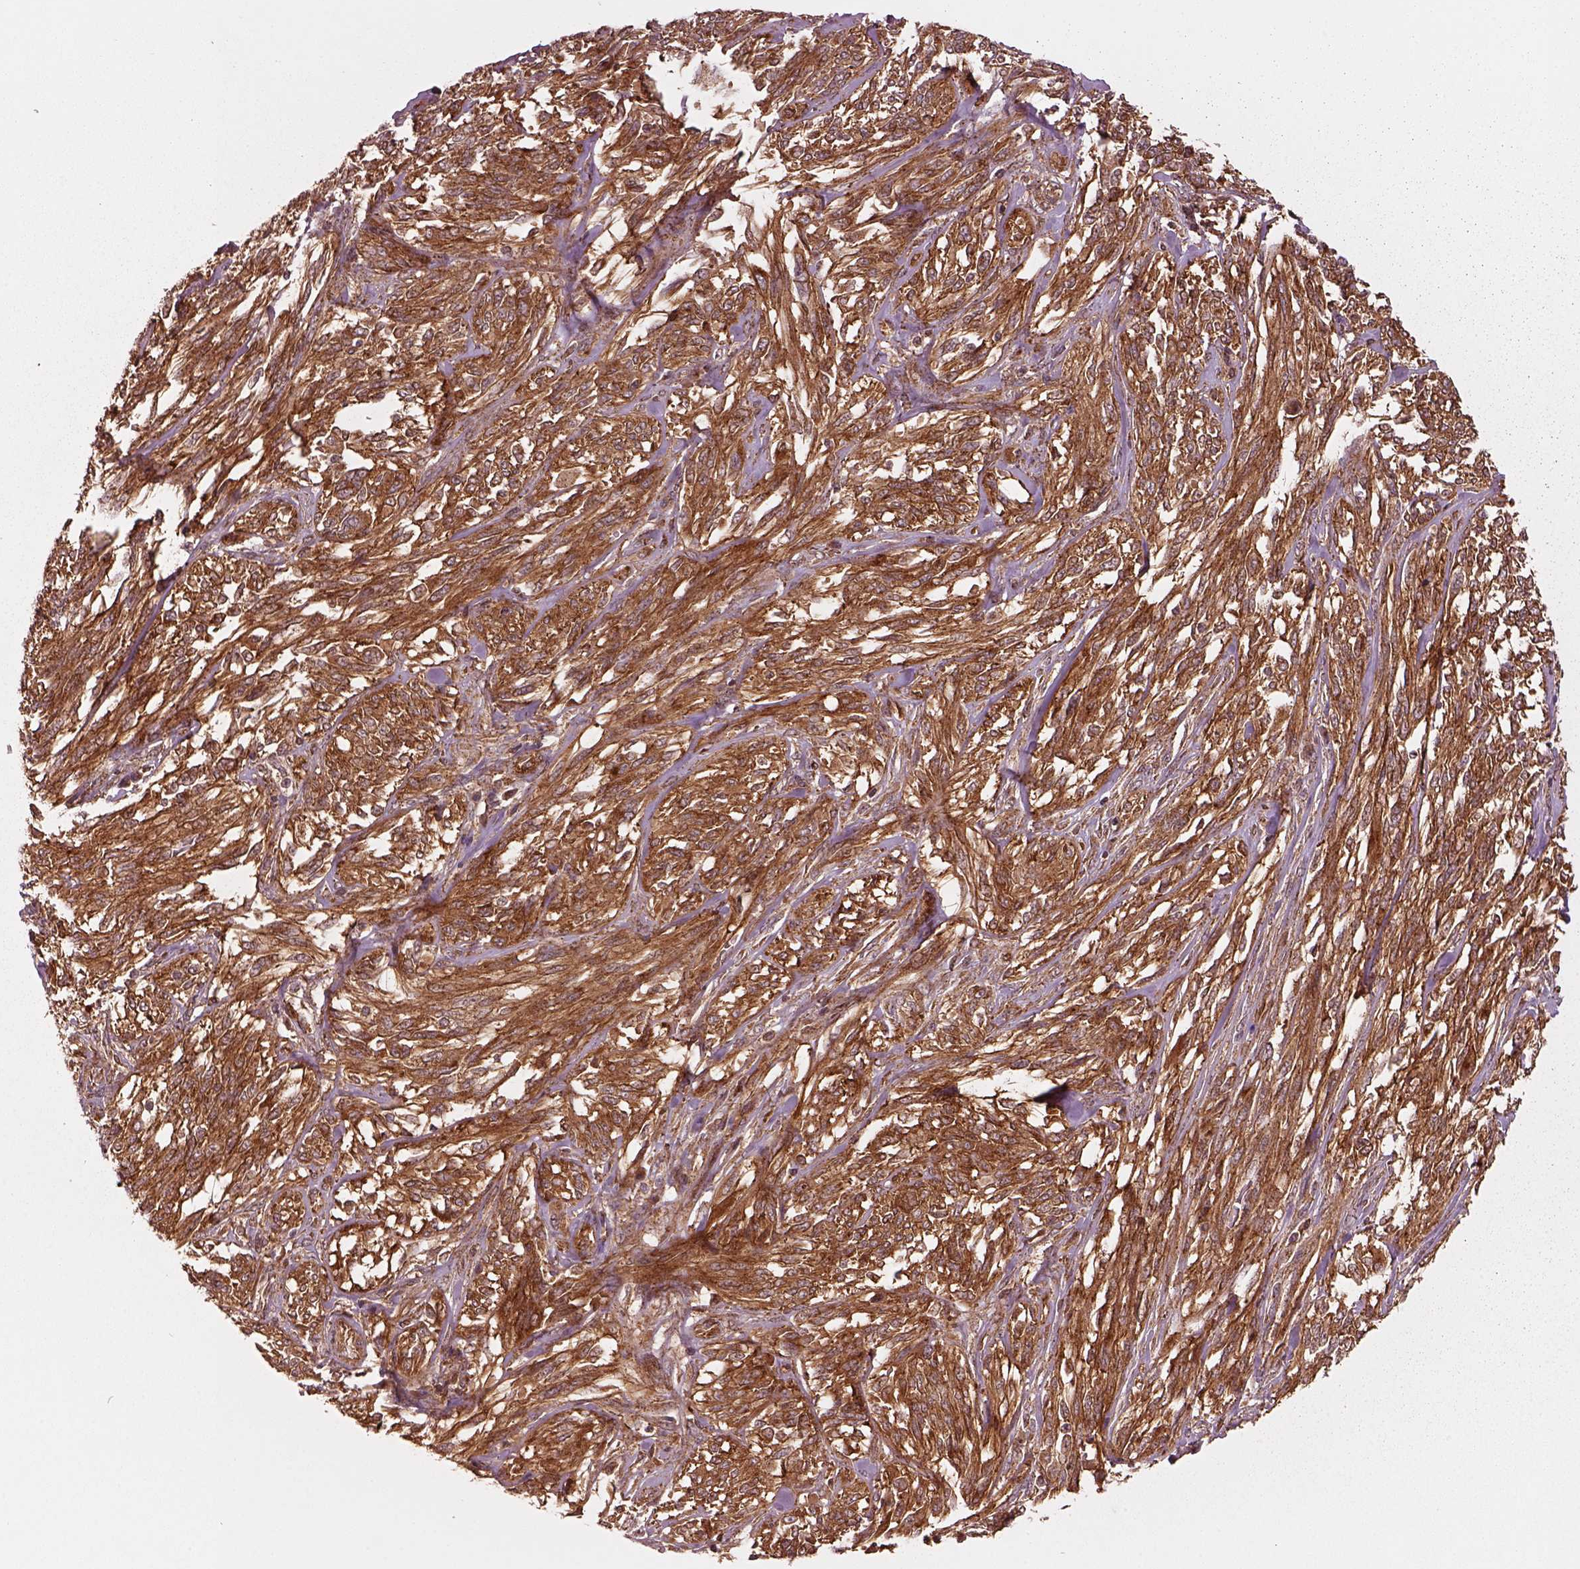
{"staining": {"intensity": "strong", "quantity": ">75%", "location": "cytoplasmic/membranous"}, "tissue": "melanoma", "cell_type": "Tumor cells", "image_type": "cancer", "snomed": [{"axis": "morphology", "description": "Malignant melanoma, NOS"}, {"axis": "topography", "description": "Skin"}], "caption": "Human malignant melanoma stained for a protein (brown) displays strong cytoplasmic/membranous positive positivity in about >75% of tumor cells.", "gene": "WASHC2A", "patient": {"sex": "female", "age": 91}}